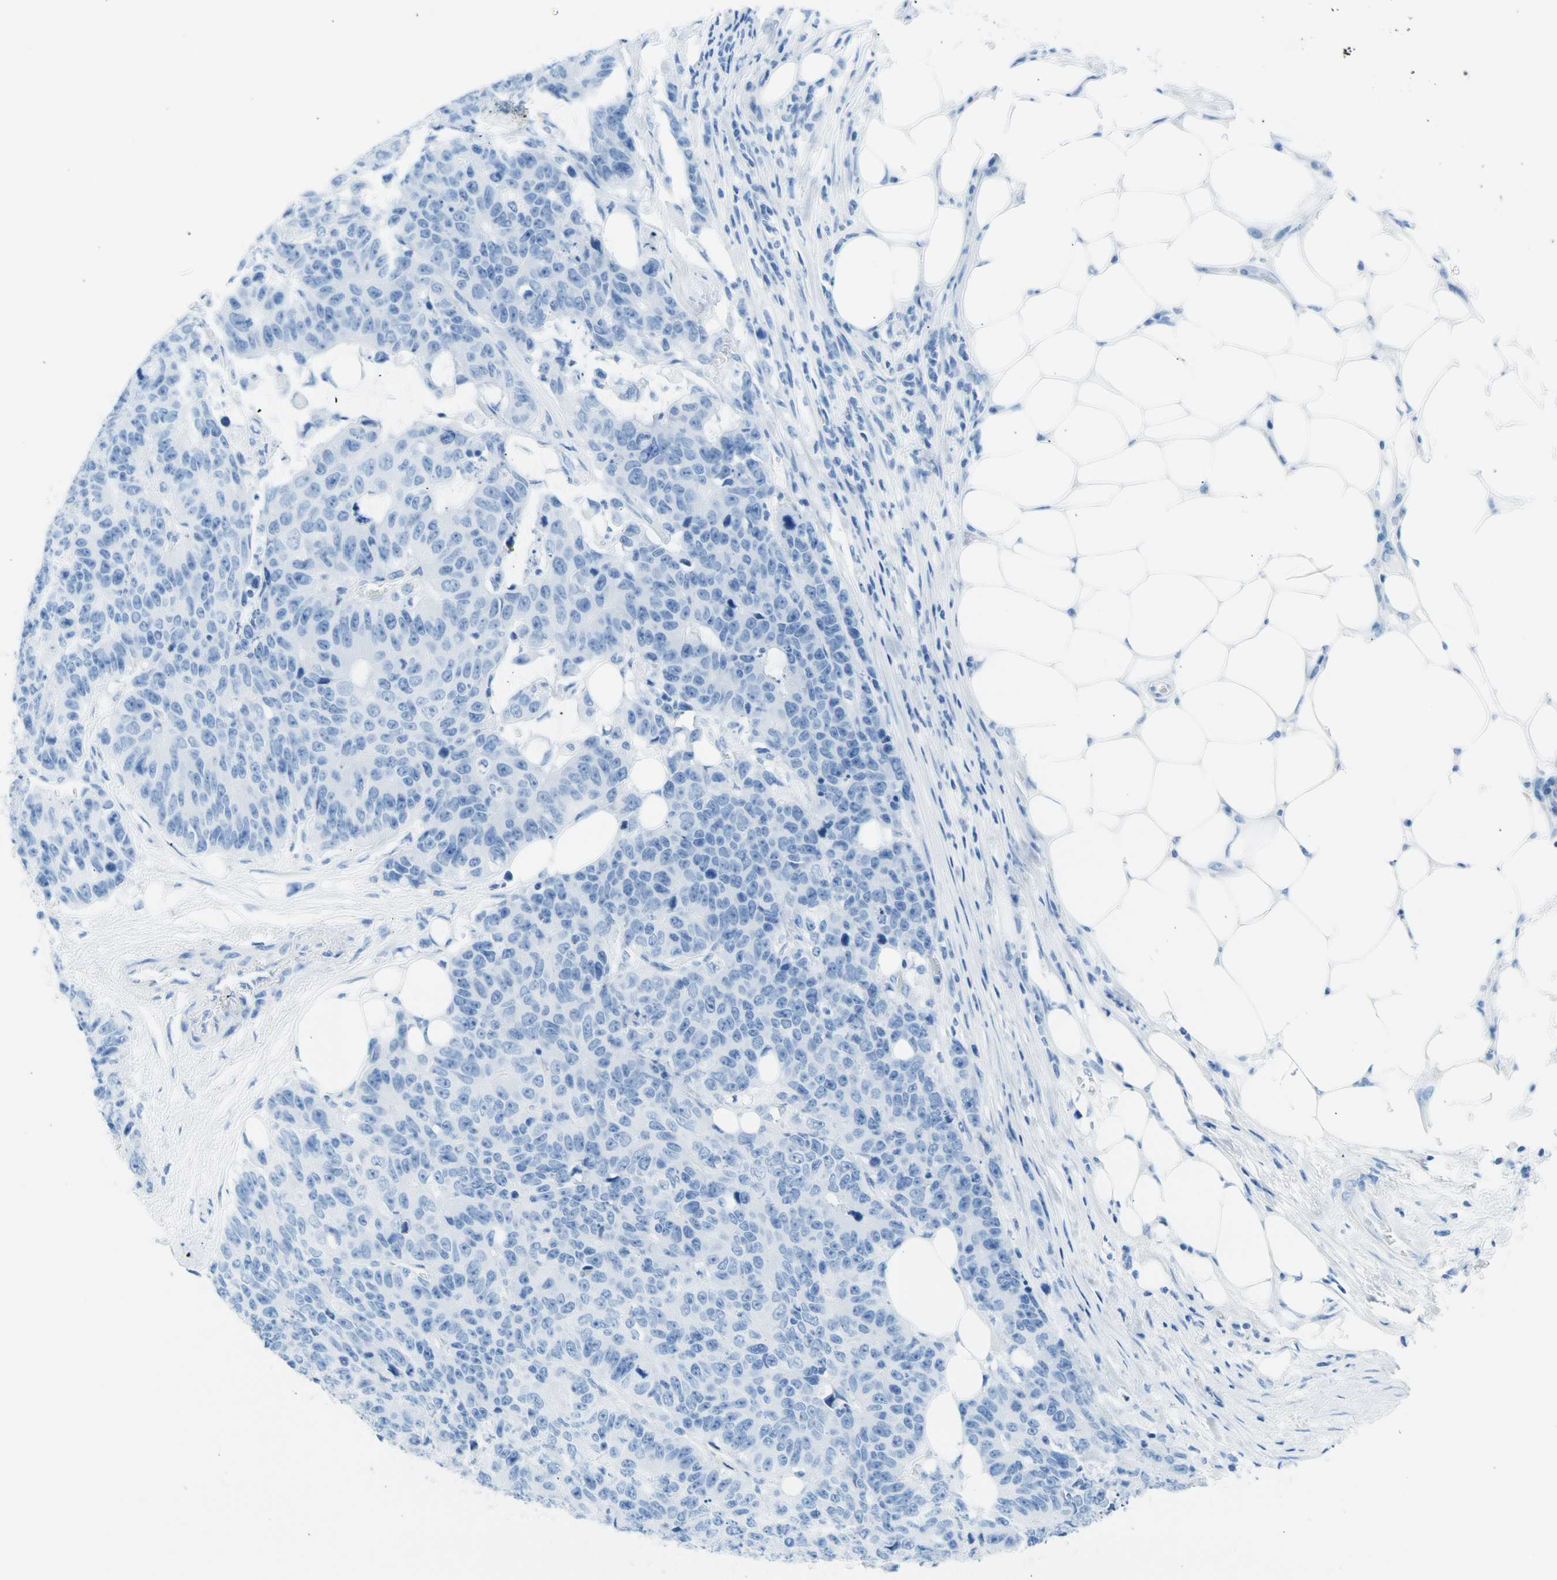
{"staining": {"intensity": "negative", "quantity": "none", "location": "none"}, "tissue": "colorectal cancer", "cell_type": "Tumor cells", "image_type": "cancer", "snomed": [{"axis": "morphology", "description": "Adenocarcinoma, NOS"}, {"axis": "topography", "description": "Colon"}], "caption": "Immunohistochemistry (IHC) photomicrograph of neoplastic tissue: colorectal adenocarcinoma stained with DAB exhibits no significant protein staining in tumor cells.", "gene": "CEL", "patient": {"sex": "female", "age": 86}}